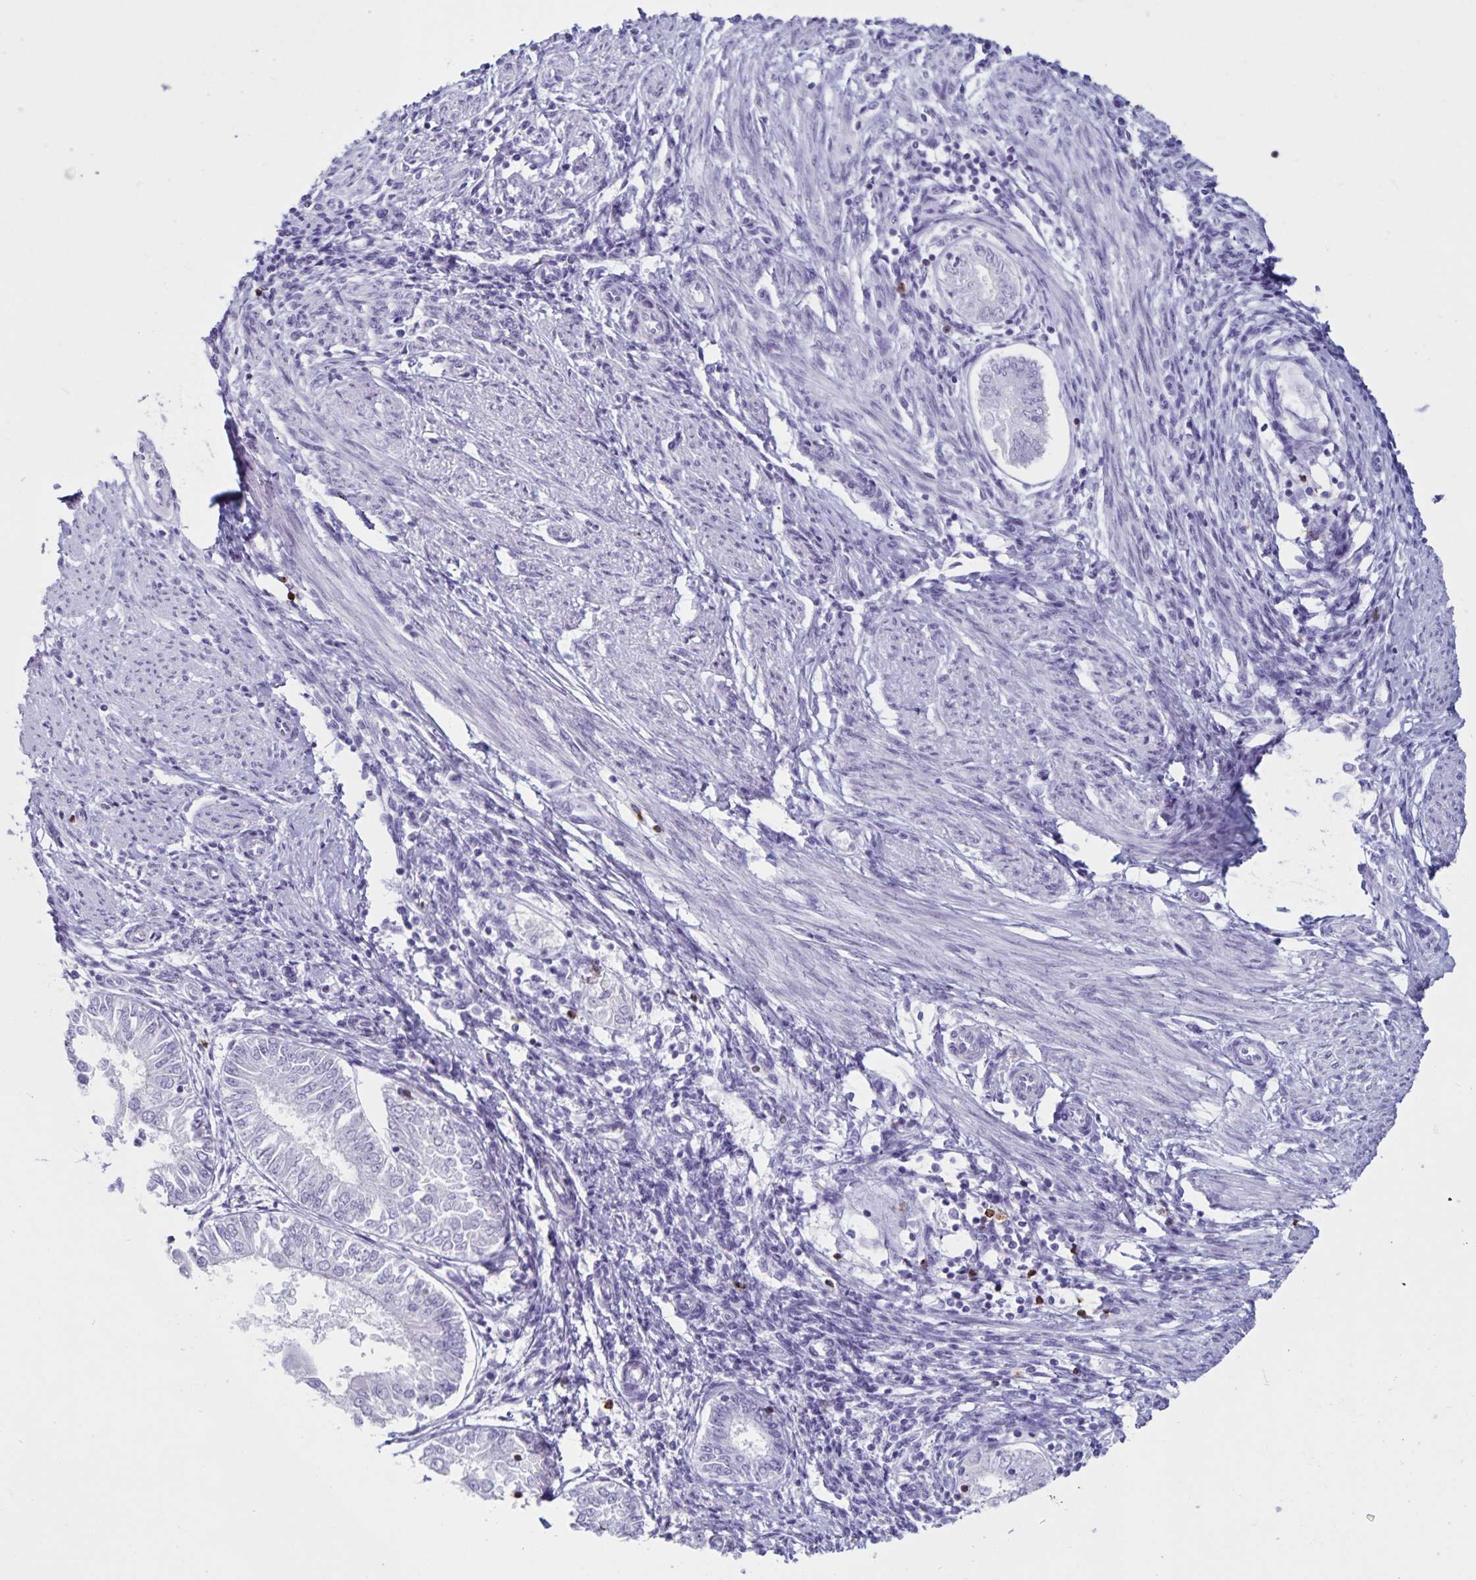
{"staining": {"intensity": "negative", "quantity": "none", "location": "none"}, "tissue": "endometrial cancer", "cell_type": "Tumor cells", "image_type": "cancer", "snomed": [{"axis": "morphology", "description": "Adenocarcinoma, NOS"}, {"axis": "topography", "description": "Endometrium"}], "caption": "DAB (3,3'-diaminobenzidine) immunohistochemical staining of endometrial adenocarcinoma displays no significant positivity in tumor cells.", "gene": "GNLY", "patient": {"sex": "female", "age": 68}}